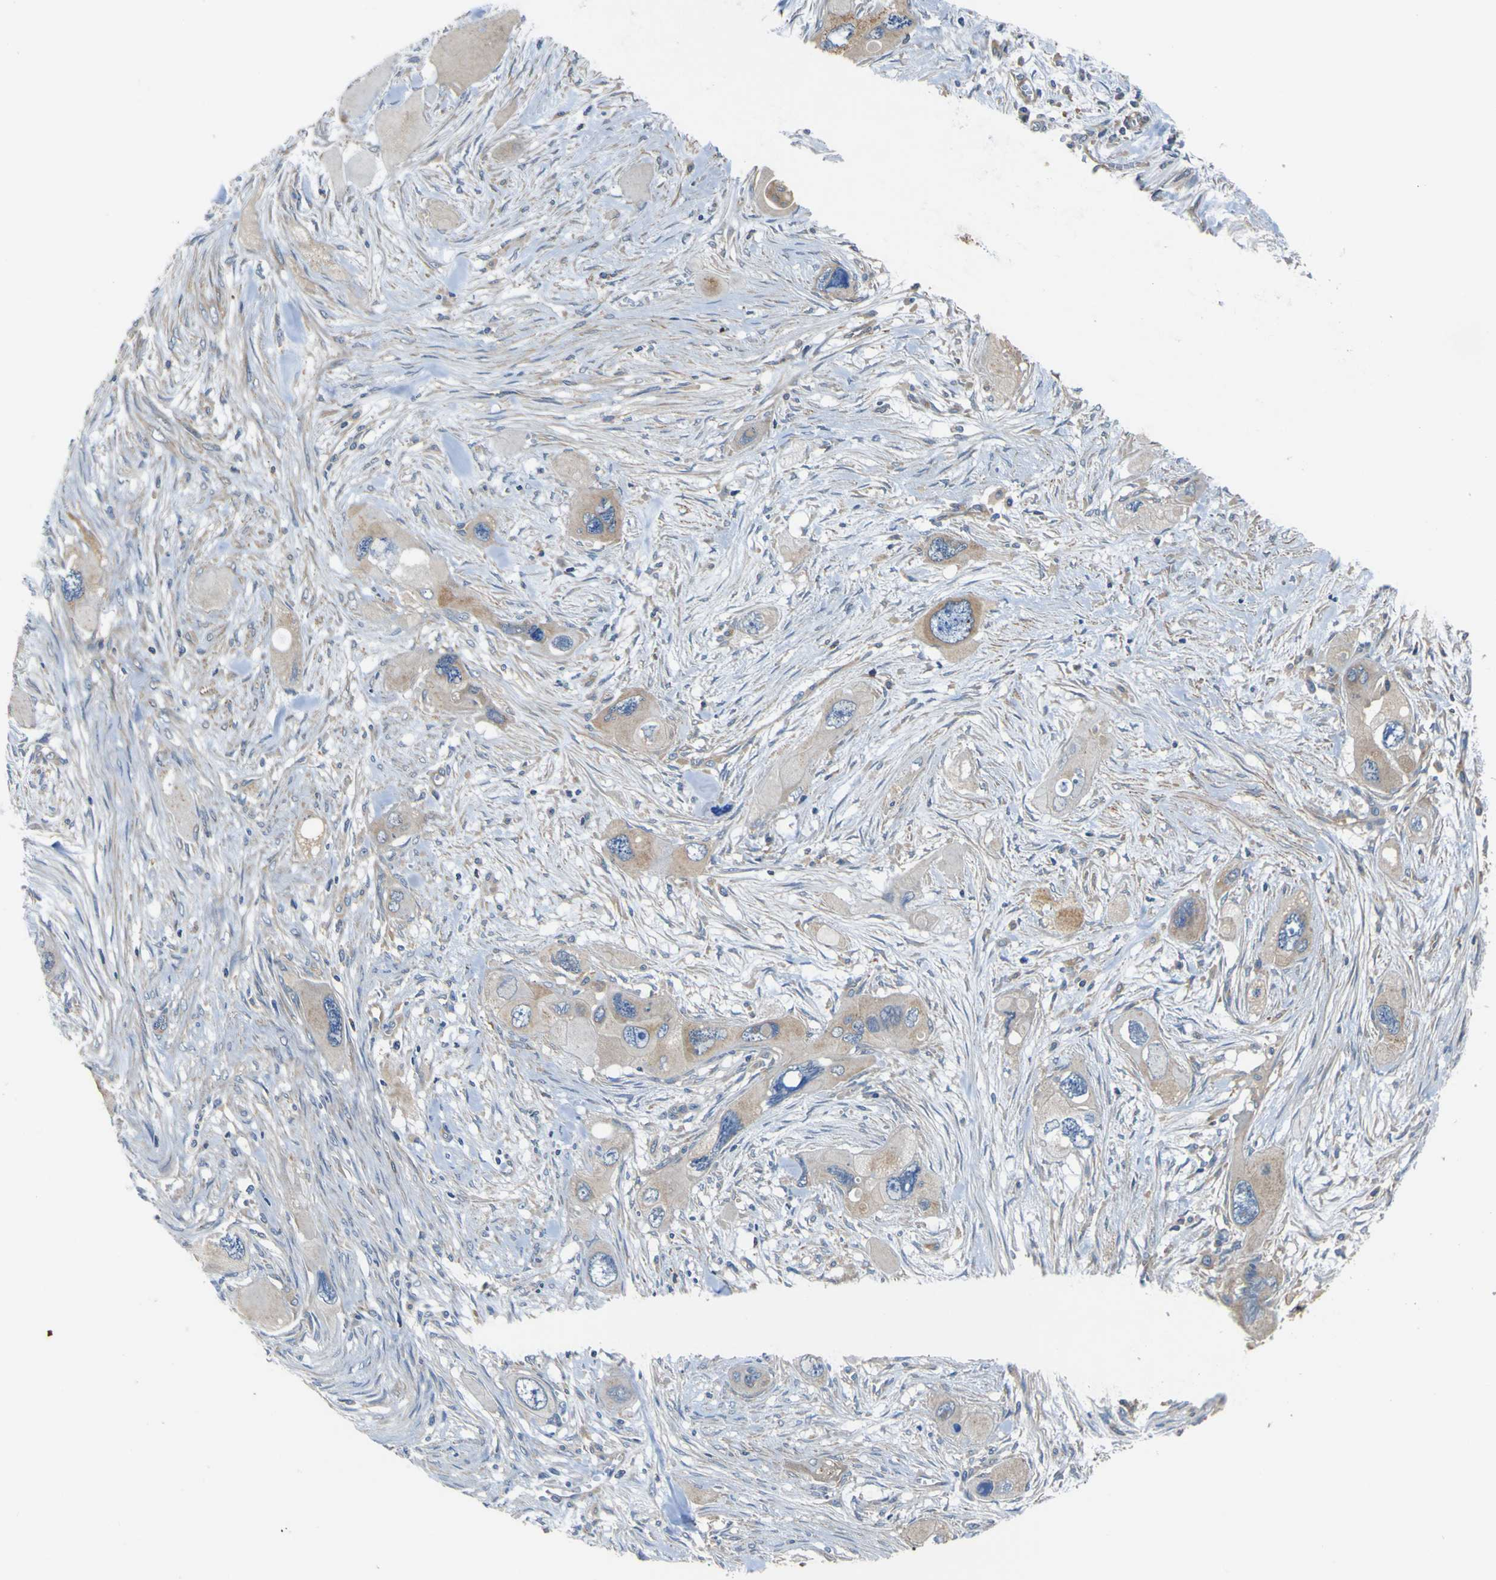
{"staining": {"intensity": "weak", "quantity": ">75%", "location": "cytoplasmic/membranous"}, "tissue": "pancreatic cancer", "cell_type": "Tumor cells", "image_type": "cancer", "snomed": [{"axis": "morphology", "description": "Adenocarcinoma, NOS"}, {"axis": "topography", "description": "Pancreas"}], "caption": "Adenocarcinoma (pancreatic) was stained to show a protein in brown. There is low levels of weak cytoplasmic/membranous positivity in approximately >75% of tumor cells. Nuclei are stained in blue.", "gene": "CNR2", "patient": {"sex": "male", "age": 73}}